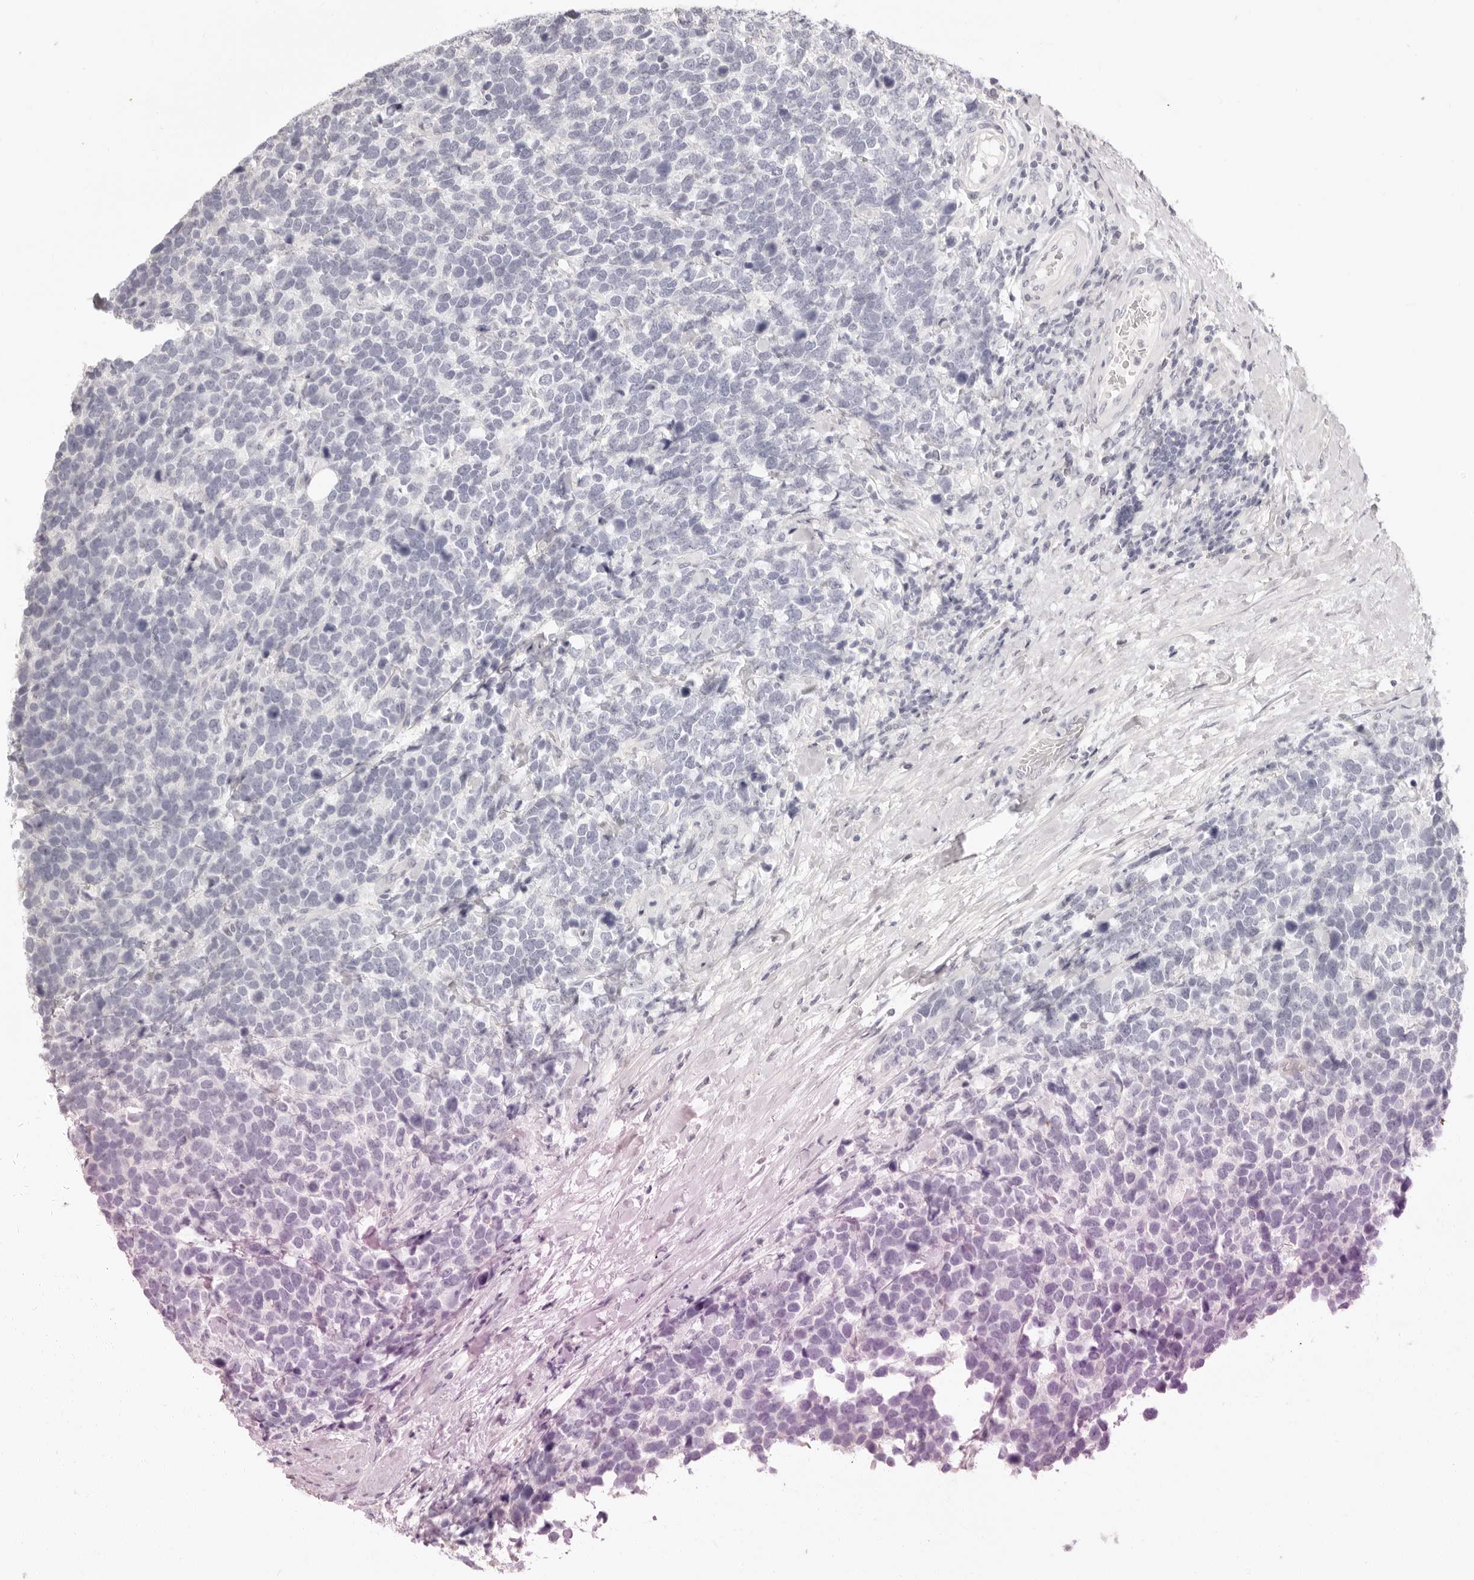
{"staining": {"intensity": "negative", "quantity": "none", "location": "none"}, "tissue": "urothelial cancer", "cell_type": "Tumor cells", "image_type": "cancer", "snomed": [{"axis": "morphology", "description": "Urothelial carcinoma, High grade"}, {"axis": "topography", "description": "Urinary bladder"}], "caption": "A high-resolution histopathology image shows IHC staining of high-grade urothelial carcinoma, which demonstrates no significant positivity in tumor cells.", "gene": "FABP1", "patient": {"sex": "female", "age": 82}}